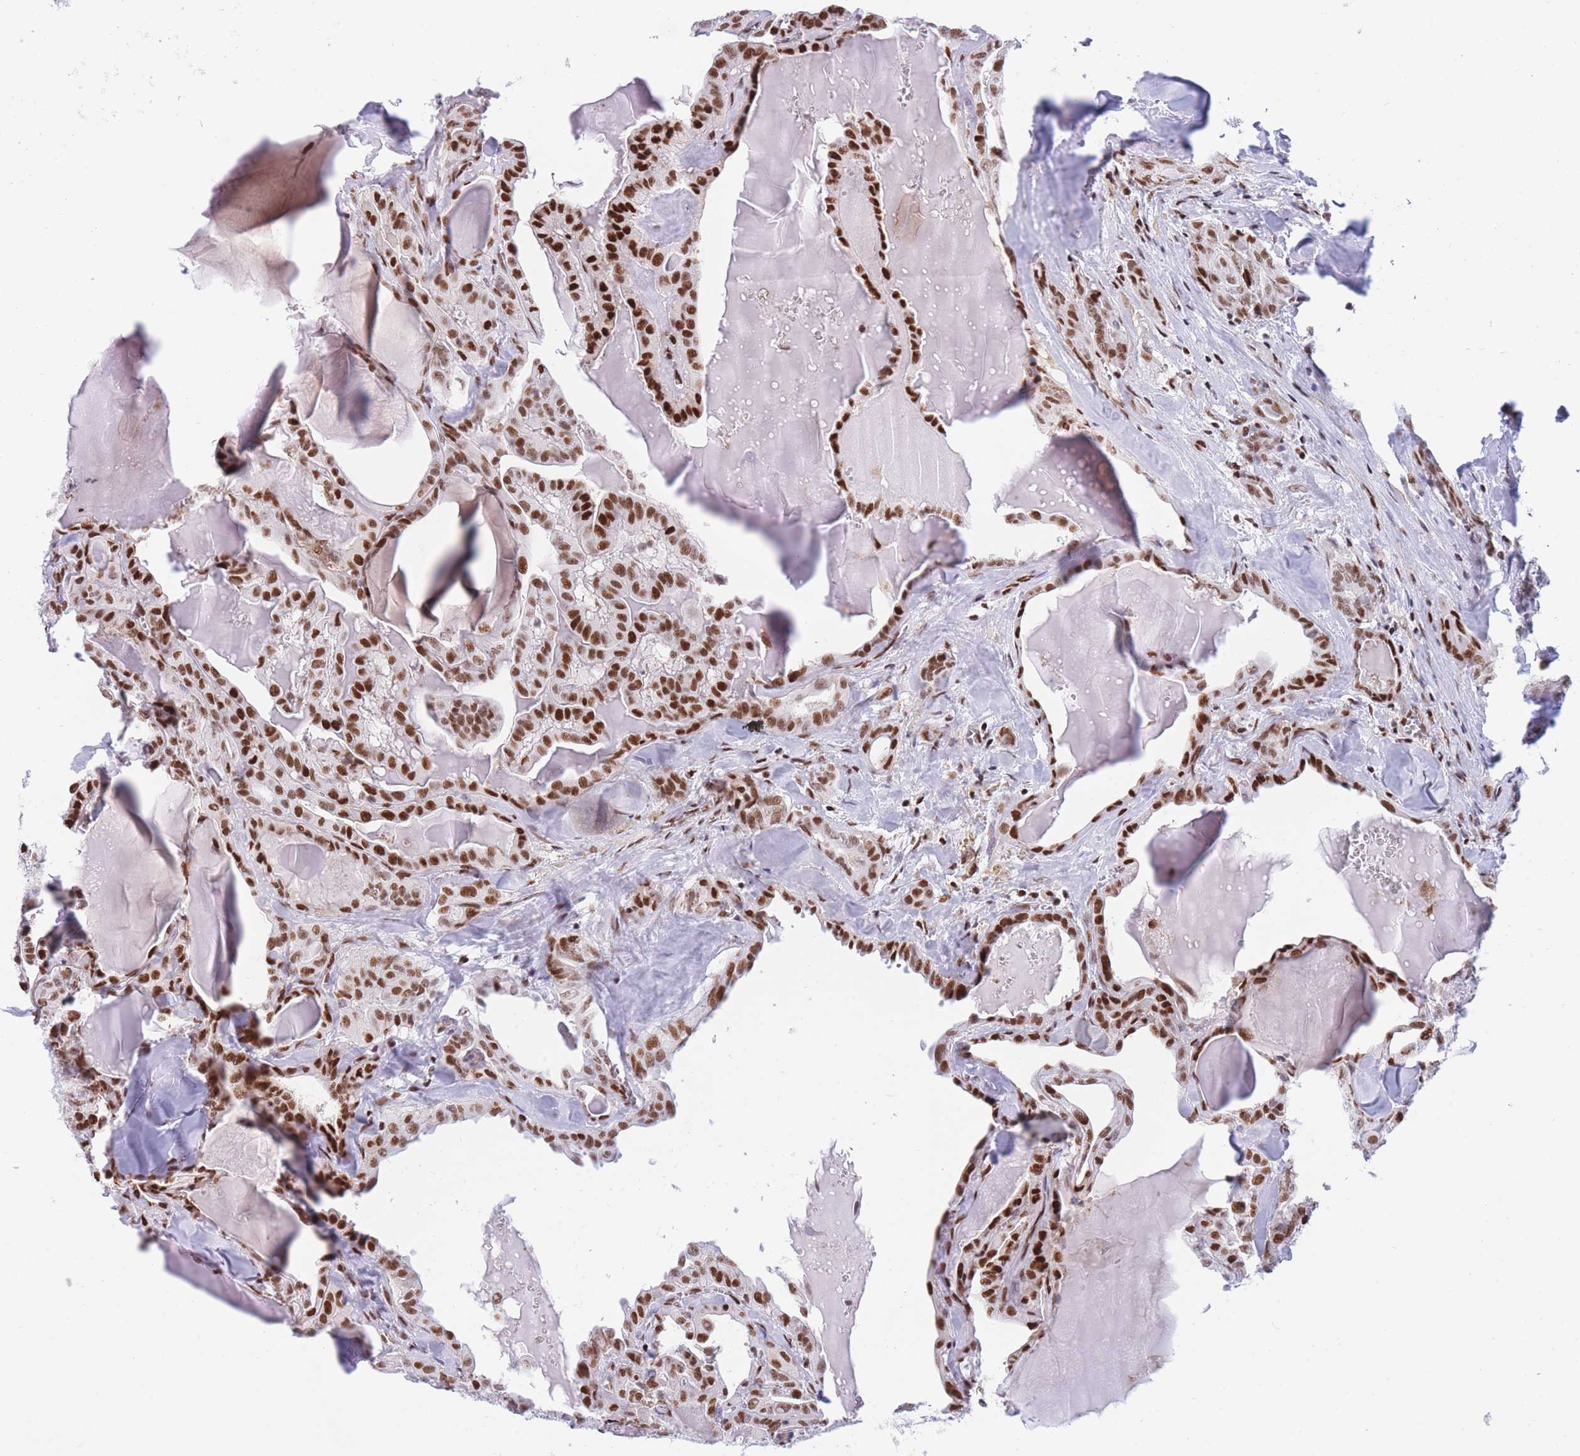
{"staining": {"intensity": "strong", "quantity": ">75%", "location": "nuclear"}, "tissue": "thyroid cancer", "cell_type": "Tumor cells", "image_type": "cancer", "snomed": [{"axis": "morphology", "description": "Papillary adenocarcinoma, NOS"}, {"axis": "topography", "description": "Thyroid gland"}], "caption": "A high amount of strong nuclear expression is seen in about >75% of tumor cells in thyroid cancer tissue. The staining was performed using DAB, with brown indicating positive protein expression. Nuclei are stained blue with hematoxylin.", "gene": "DNAJC3", "patient": {"sex": "male", "age": 52}}